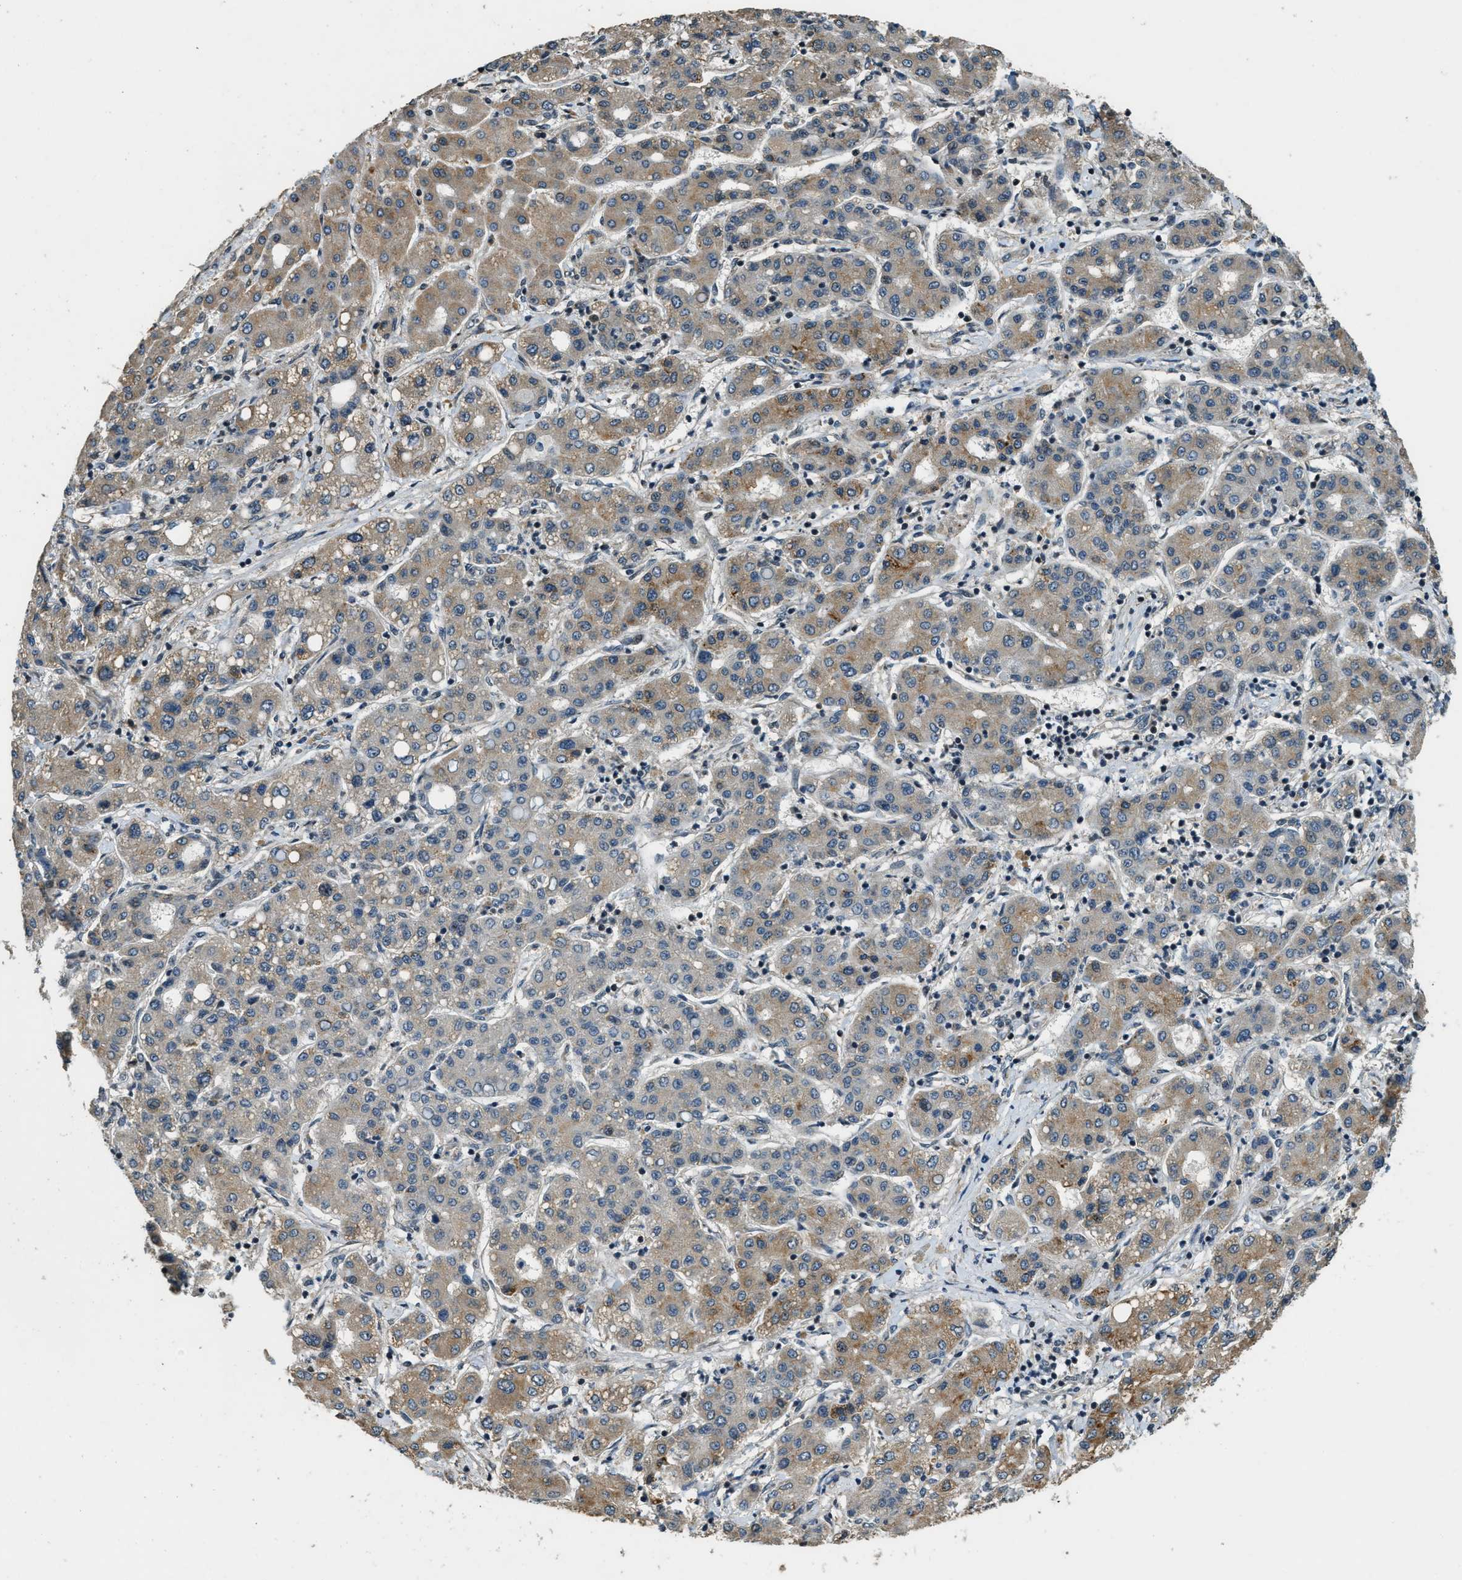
{"staining": {"intensity": "moderate", "quantity": ">75%", "location": "cytoplasmic/membranous"}, "tissue": "liver cancer", "cell_type": "Tumor cells", "image_type": "cancer", "snomed": [{"axis": "morphology", "description": "Carcinoma, Hepatocellular, NOS"}, {"axis": "topography", "description": "Liver"}], "caption": "Tumor cells display medium levels of moderate cytoplasmic/membranous positivity in about >75% of cells in liver cancer.", "gene": "MED21", "patient": {"sex": "male", "age": 65}}